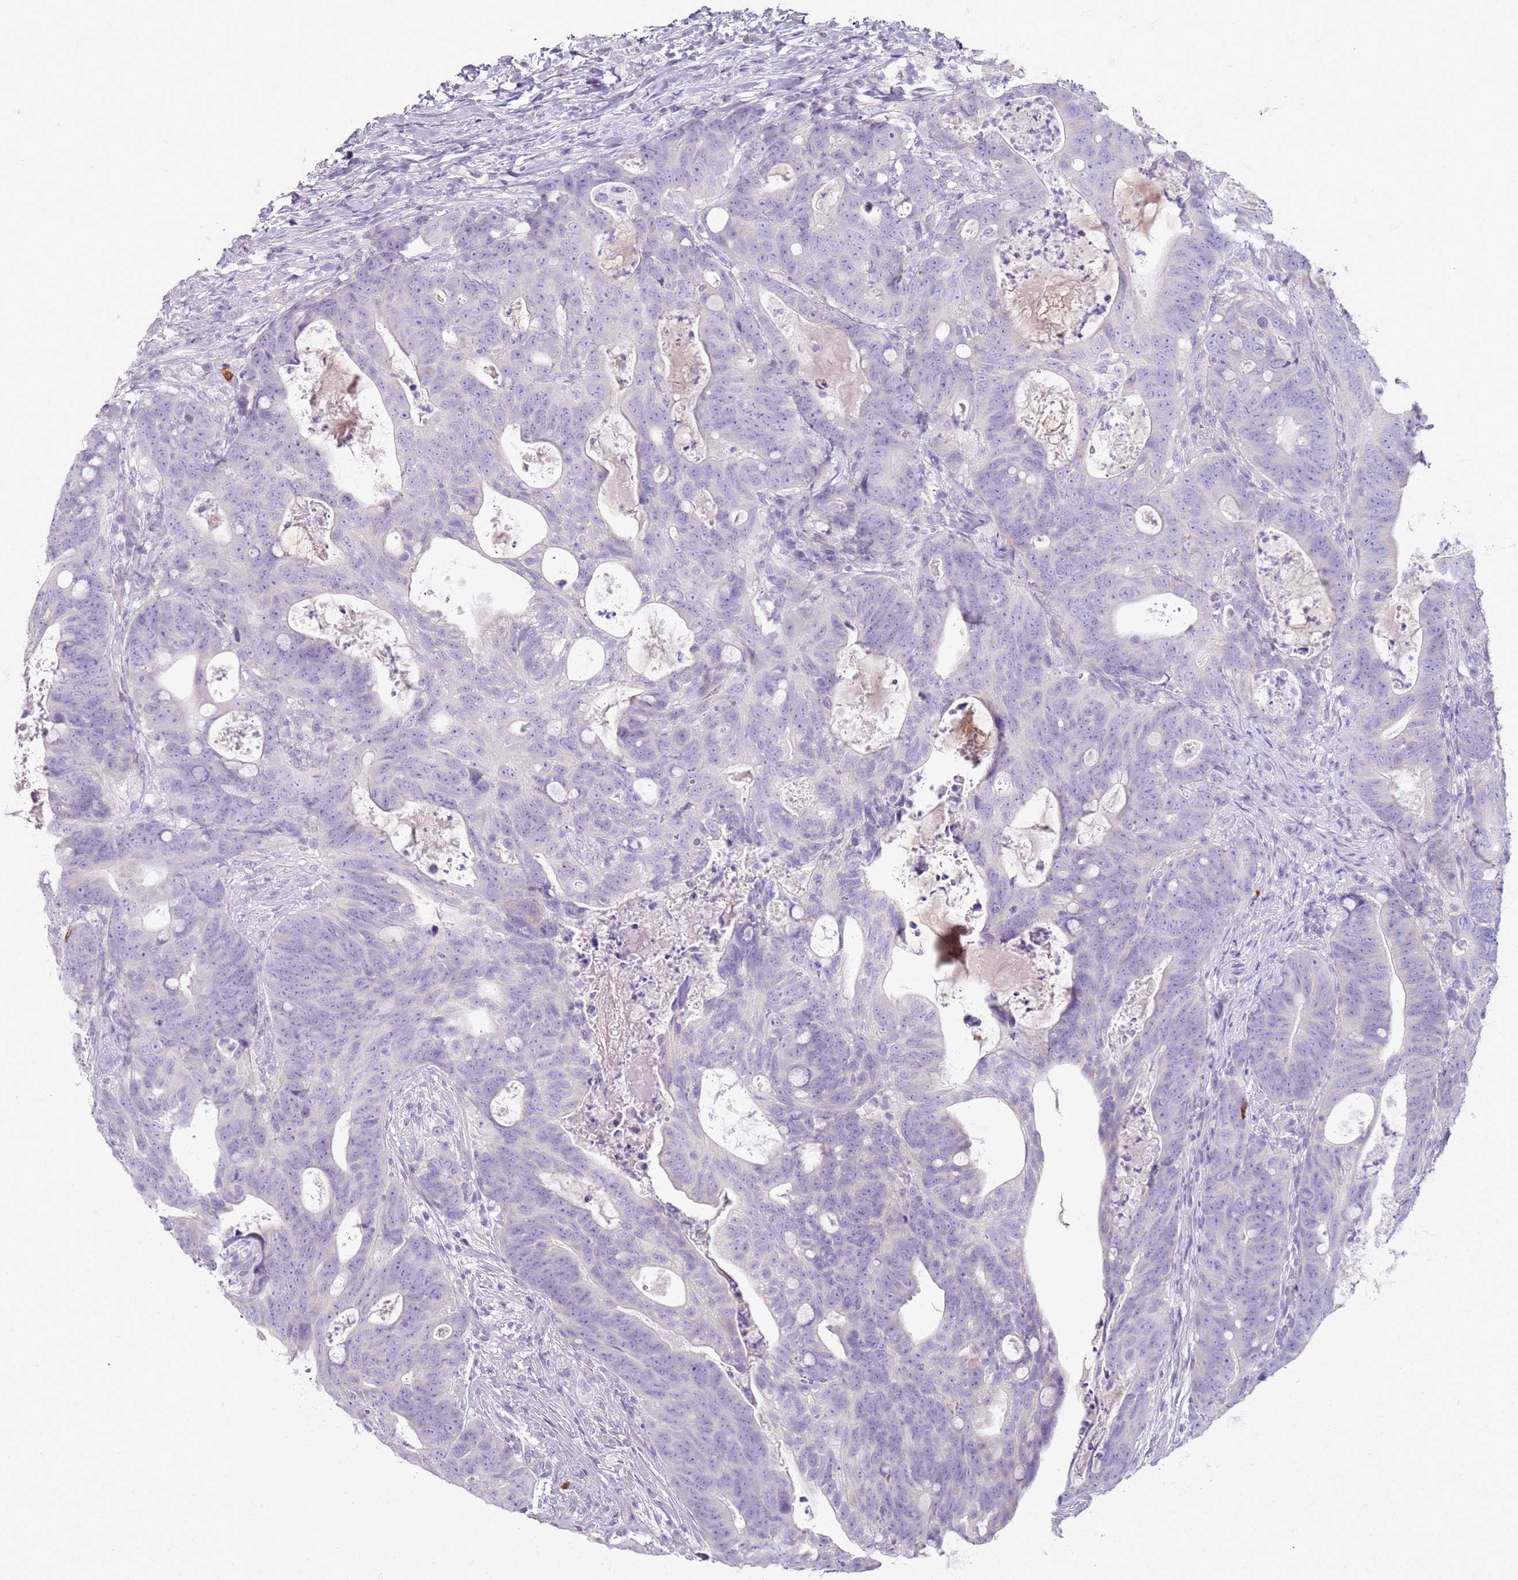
{"staining": {"intensity": "negative", "quantity": "none", "location": "none"}, "tissue": "colorectal cancer", "cell_type": "Tumor cells", "image_type": "cancer", "snomed": [{"axis": "morphology", "description": "Adenocarcinoma, NOS"}, {"axis": "topography", "description": "Colon"}], "caption": "Immunohistochemistry (IHC) of adenocarcinoma (colorectal) demonstrates no positivity in tumor cells.", "gene": "CD40LG", "patient": {"sex": "female", "age": 82}}